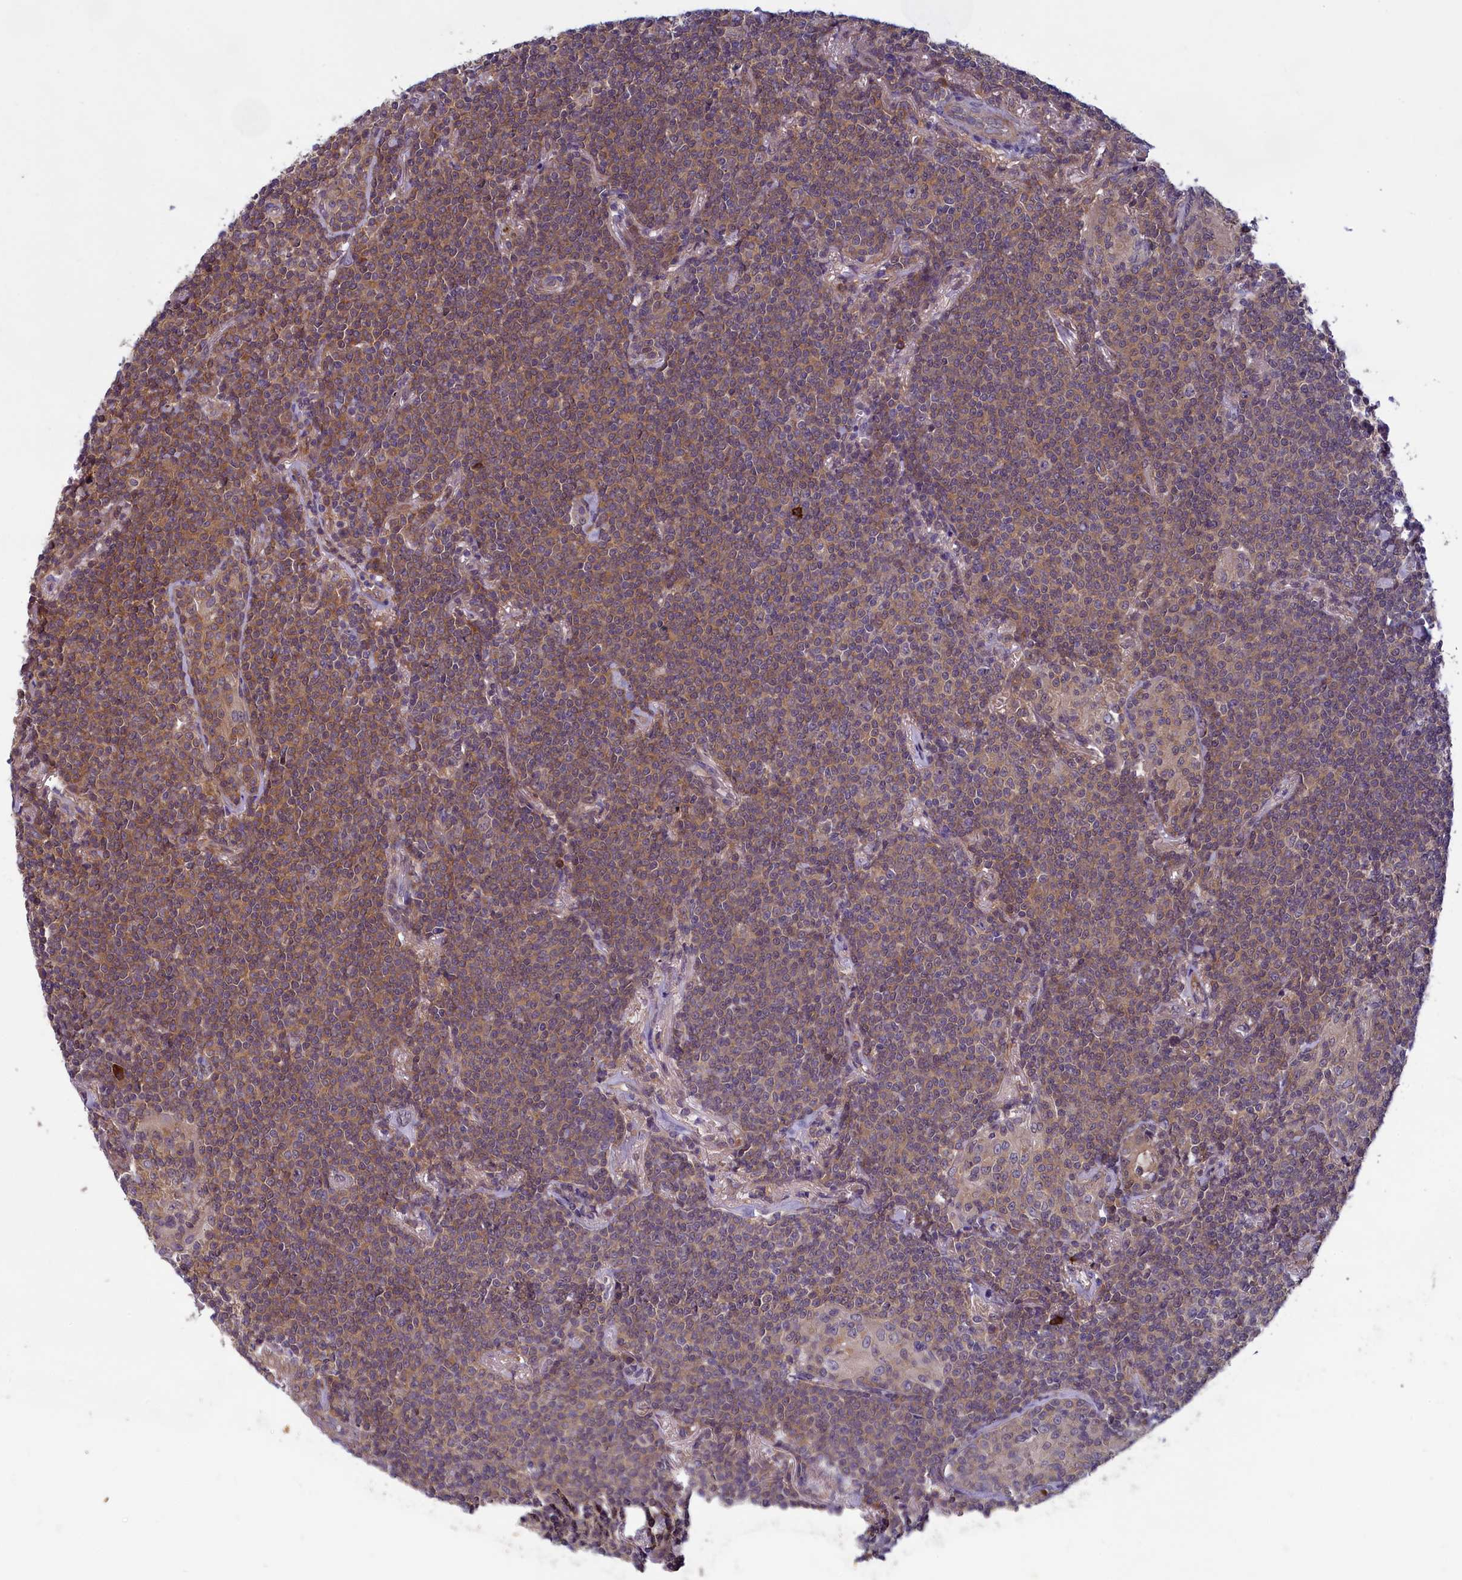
{"staining": {"intensity": "weak", "quantity": ">75%", "location": "cytoplasmic/membranous"}, "tissue": "lymphoma", "cell_type": "Tumor cells", "image_type": "cancer", "snomed": [{"axis": "morphology", "description": "Malignant lymphoma, non-Hodgkin's type, Low grade"}, {"axis": "topography", "description": "Lung"}], "caption": "The micrograph displays staining of low-grade malignant lymphoma, non-Hodgkin's type, revealing weak cytoplasmic/membranous protein positivity (brown color) within tumor cells.", "gene": "NUBP1", "patient": {"sex": "female", "age": 71}}